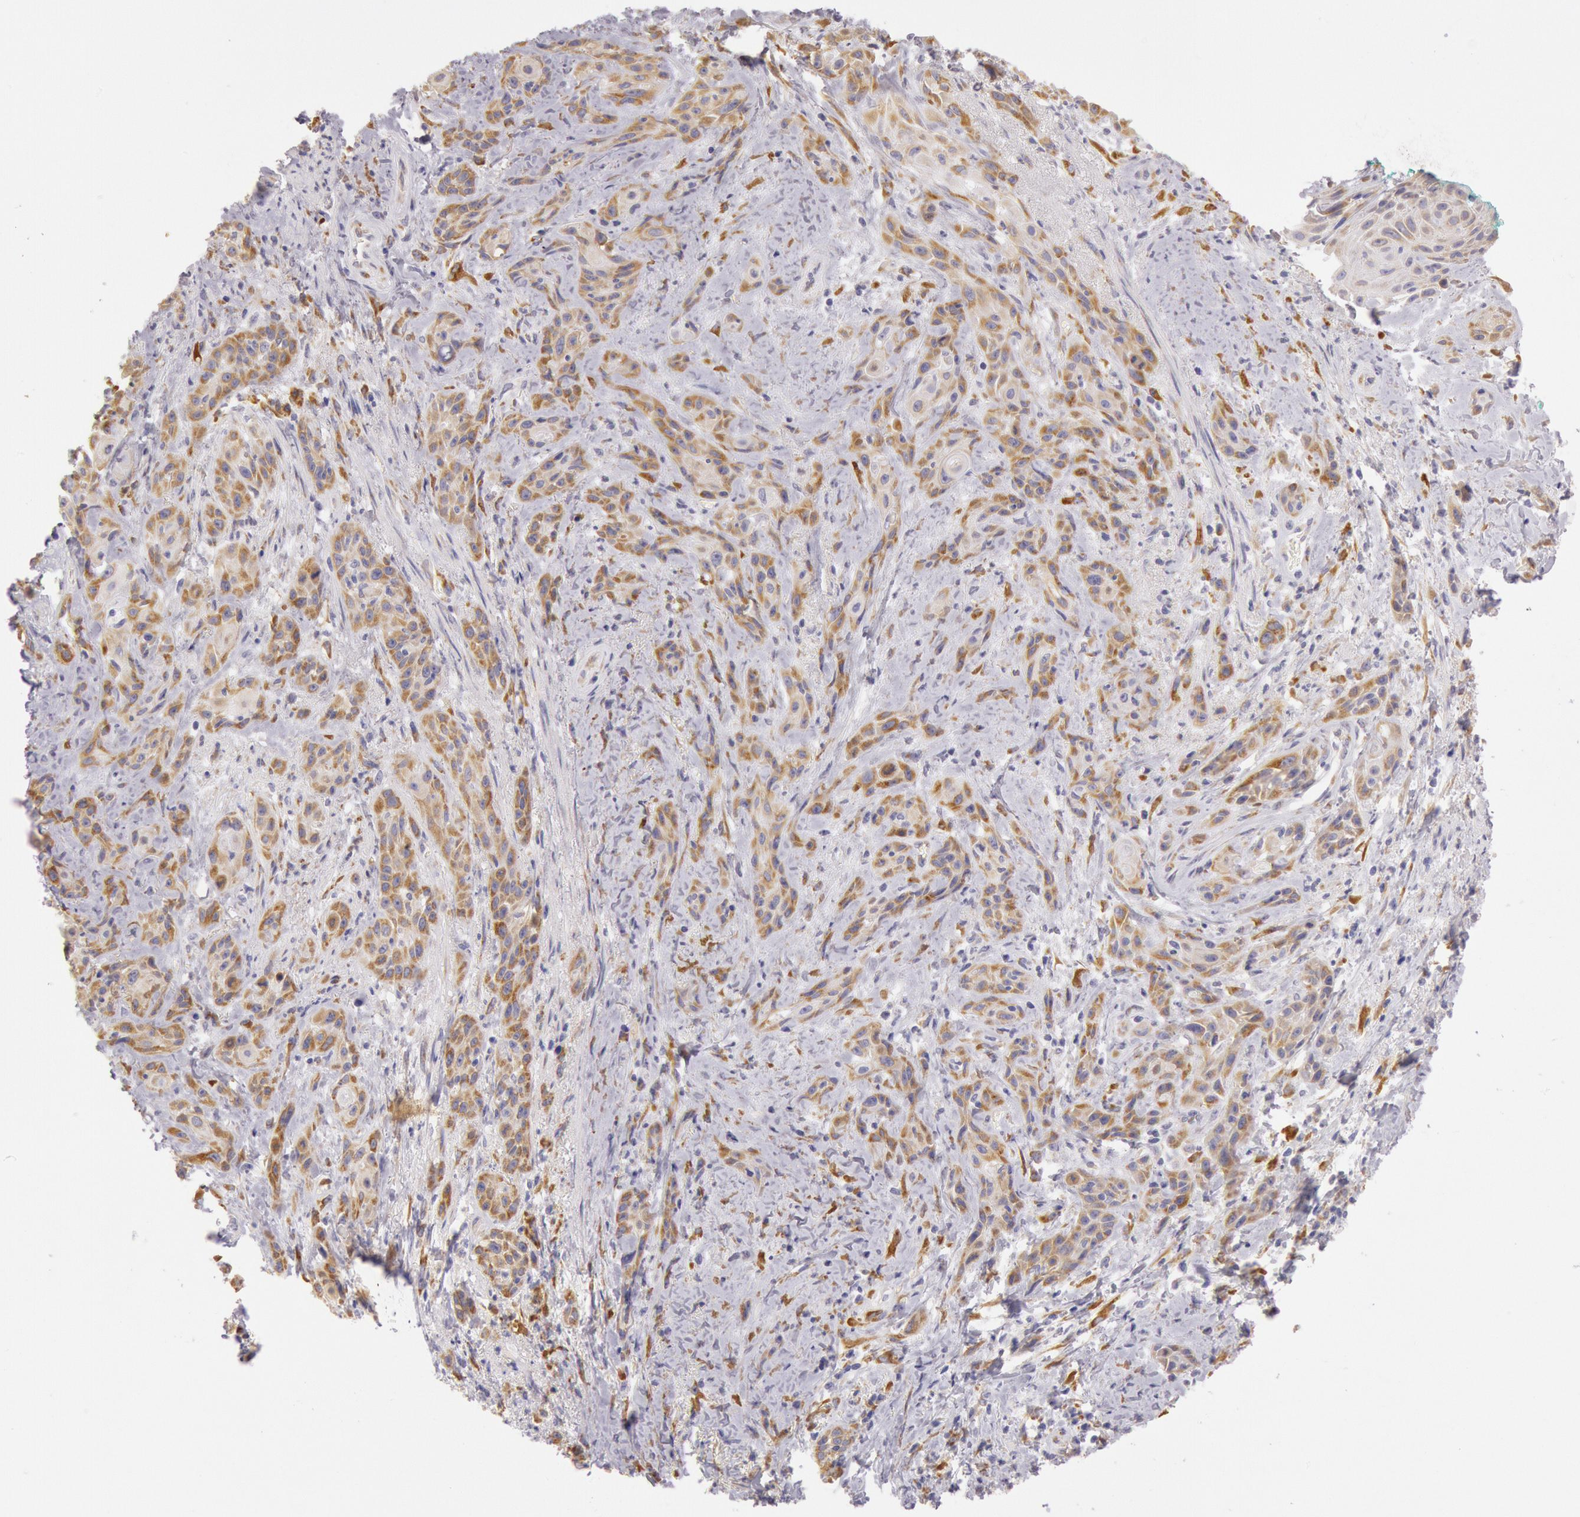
{"staining": {"intensity": "moderate", "quantity": "25%-75%", "location": "cytoplasmic/membranous"}, "tissue": "skin cancer", "cell_type": "Tumor cells", "image_type": "cancer", "snomed": [{"axis": "morphology", "description": "Squamous cell carcinoma, NOS"}, {"axis": "topography", "description": "Skin"}, {"axis": "topography", "description": "Anal"}], "caption": "Immunohistochemistry of human skin squamous cell carcinoma demonstrates medium levels of moderate cytoplasmic/membranous staining in about 25%-75% of tumor cells. The staining was performed using DAB, with brown indicating positive protein expression. Nuclei are stained blue with hematoxylin.", "gene": "CIDEB", "patient": {"sex": "male", "age": 64}}